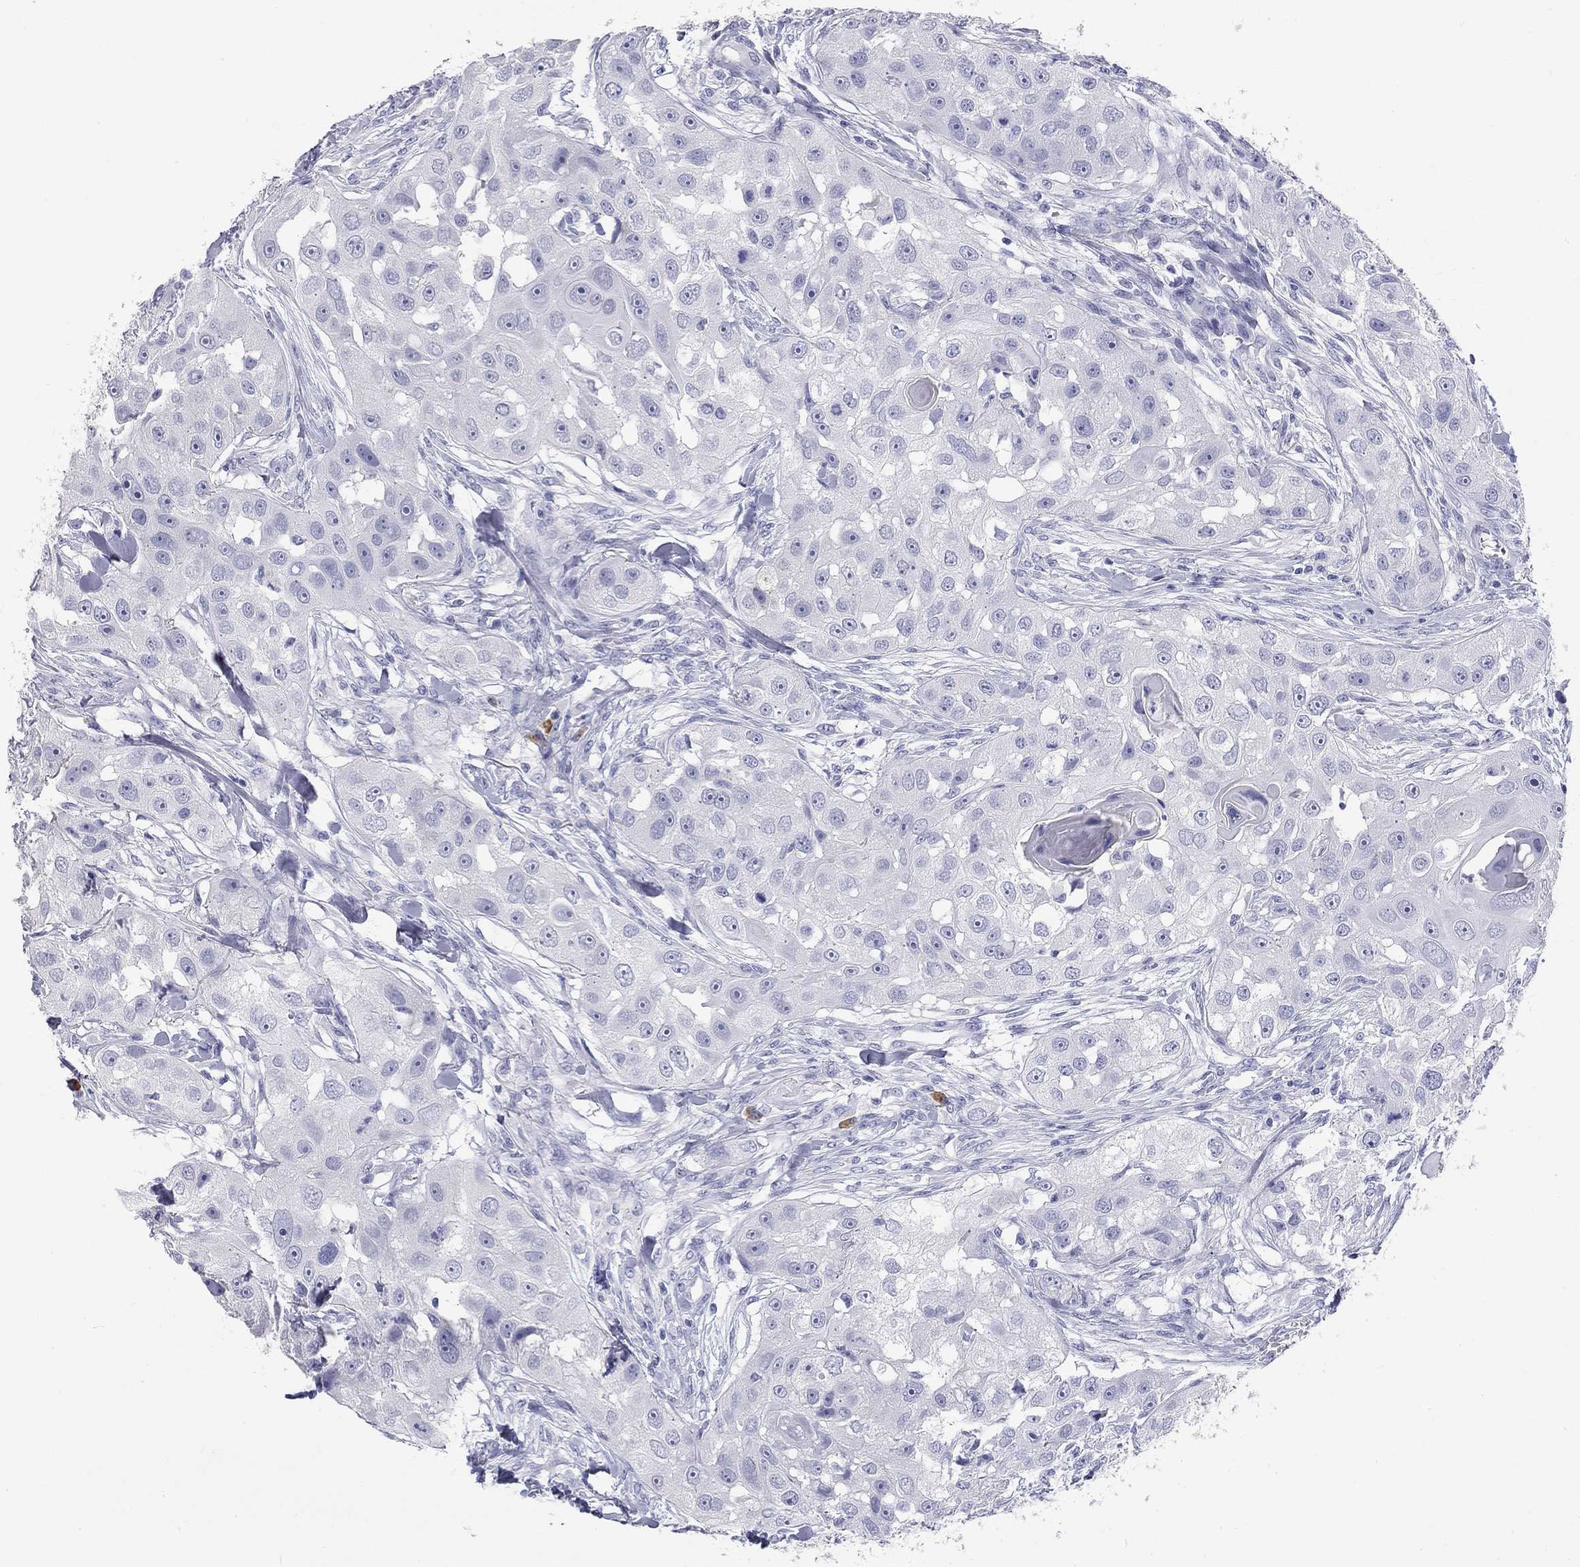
{"staining": {"intensity": "negative", "quantity": "none", "location": "none"}, "tissue": "head and neck cancer", "cell_type": "Tumor cells", "image_type": "cancer", "snomed": [{"axis": "morphology", "description": "Squamous cell carcinoma, NOS"}, {"axis": "topography", "description": "Head-Neck"}], "caption": "Immunohistochemistry (IHC) of head and neck cancer (squamous cell carcinoma) reveals no staining in tumor cells.", "gene": "PHOX2B", "patient": {"sex": "male", "age": 51}}